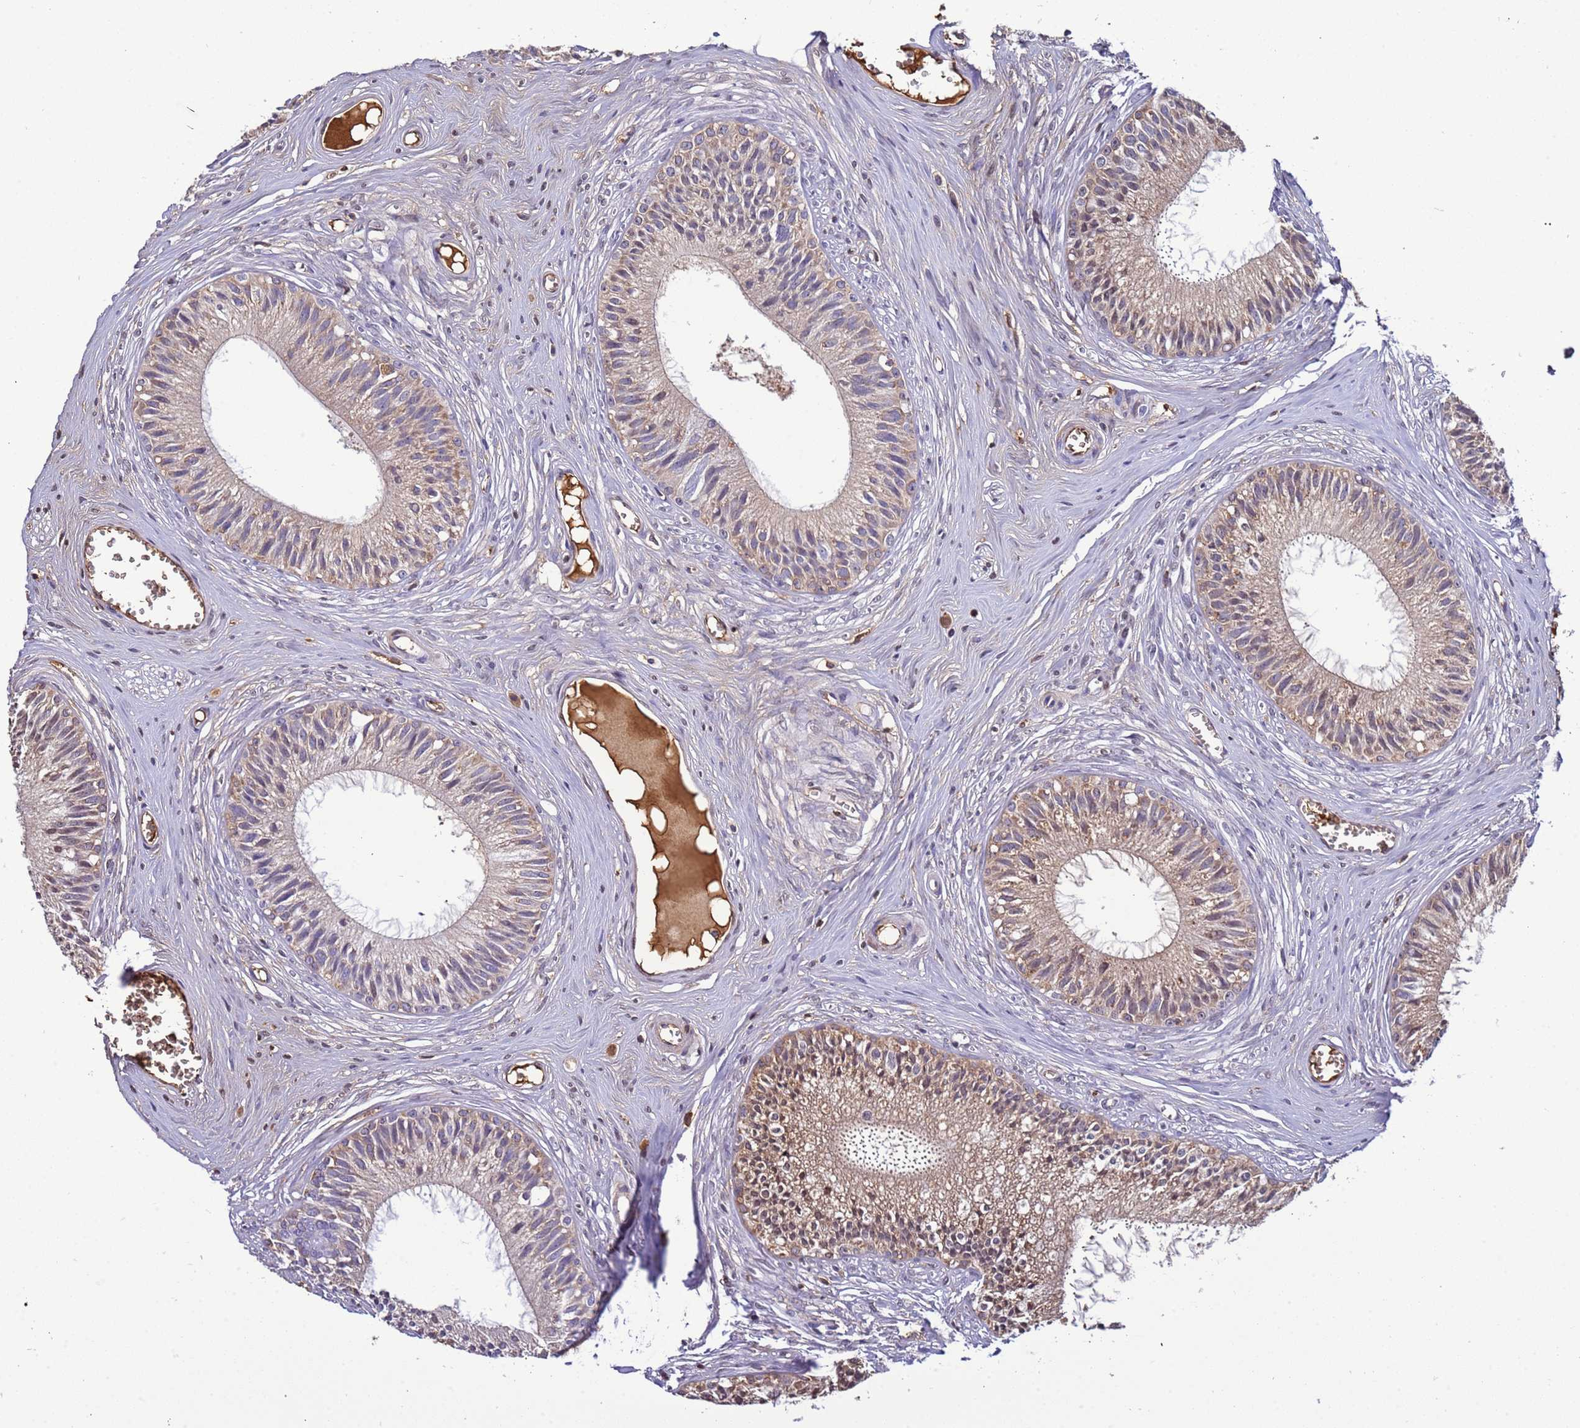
{"staining": {"intensity": "moderate", "quantity": "<25%", "location": "cytoplasmic/membranous"}, "tissue": "epididymis", "cell_type": "Glandular cells", "image_type": "normal", "snomed": [{"axis": "morphology", "description": "Normal tissue, NOS"}, {"axis": "topography", "description": "Epididymis"}], "caption": "Protein staining of unremarkable epididymis shows moderate cytoplasmic/membranous staining in about <25% of glandular cells.", "gene": "H1", "patient": {"sex": "male", "age": 36}}